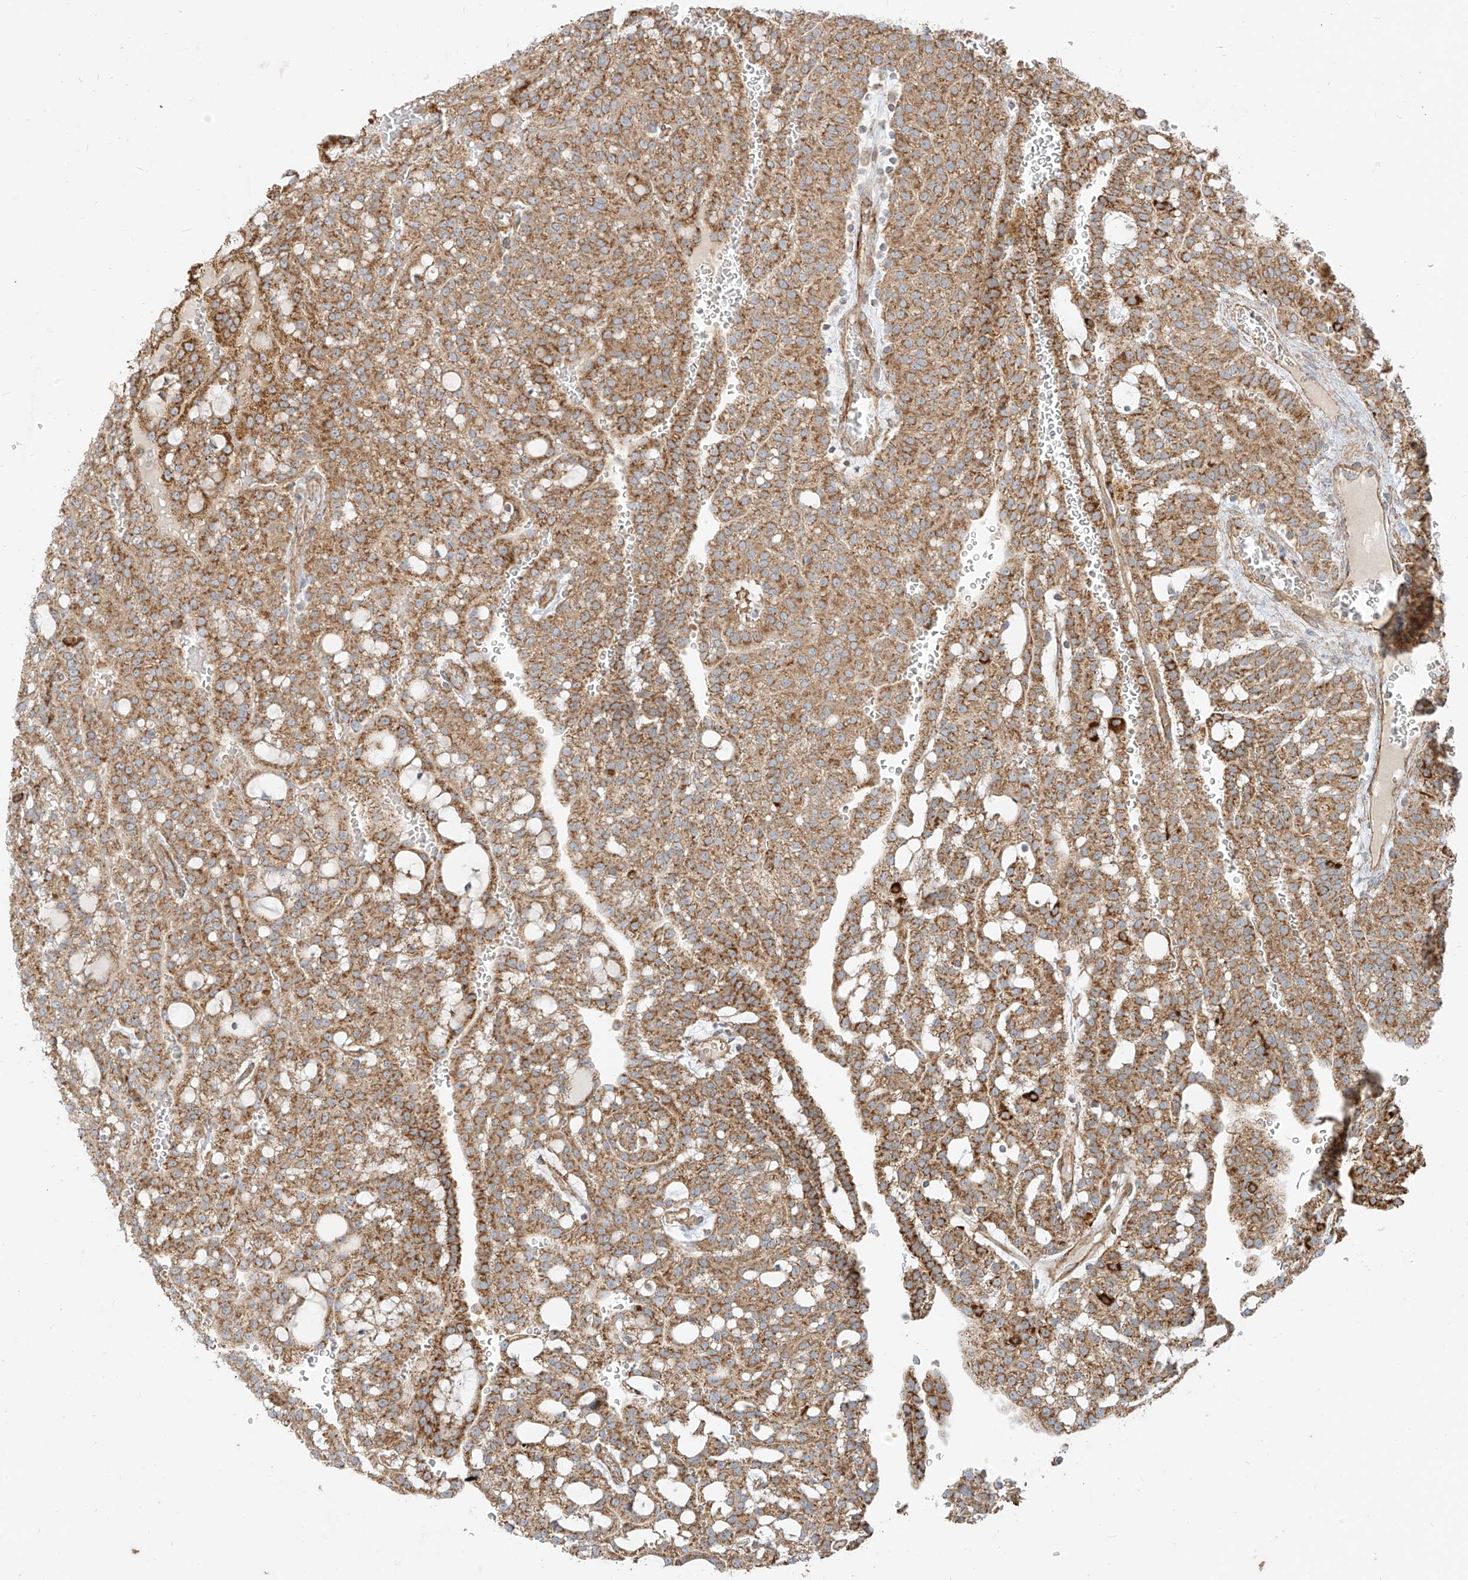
{"staining": {"intensity": "moderate", "quantity": ">75%", "location": "cytoplasmic/membranous"}, "tissue": "renal cancer", "cell_type": "Tumor cells", "image_type": "cancer", "snomed": [{"axis": "morphology", "description": "Adenocarcinoma, NOS"}, {"axis": "topography", "description": "Kidney"}], "caption": "Protein staining exhibits moderate cytoplasmic/membranous staining in approximately >75% of tumor cells in renal cancer (adenocarcinoma).", "gene": "PLCL1", "patient": {"sex": "male", "age": 63}}